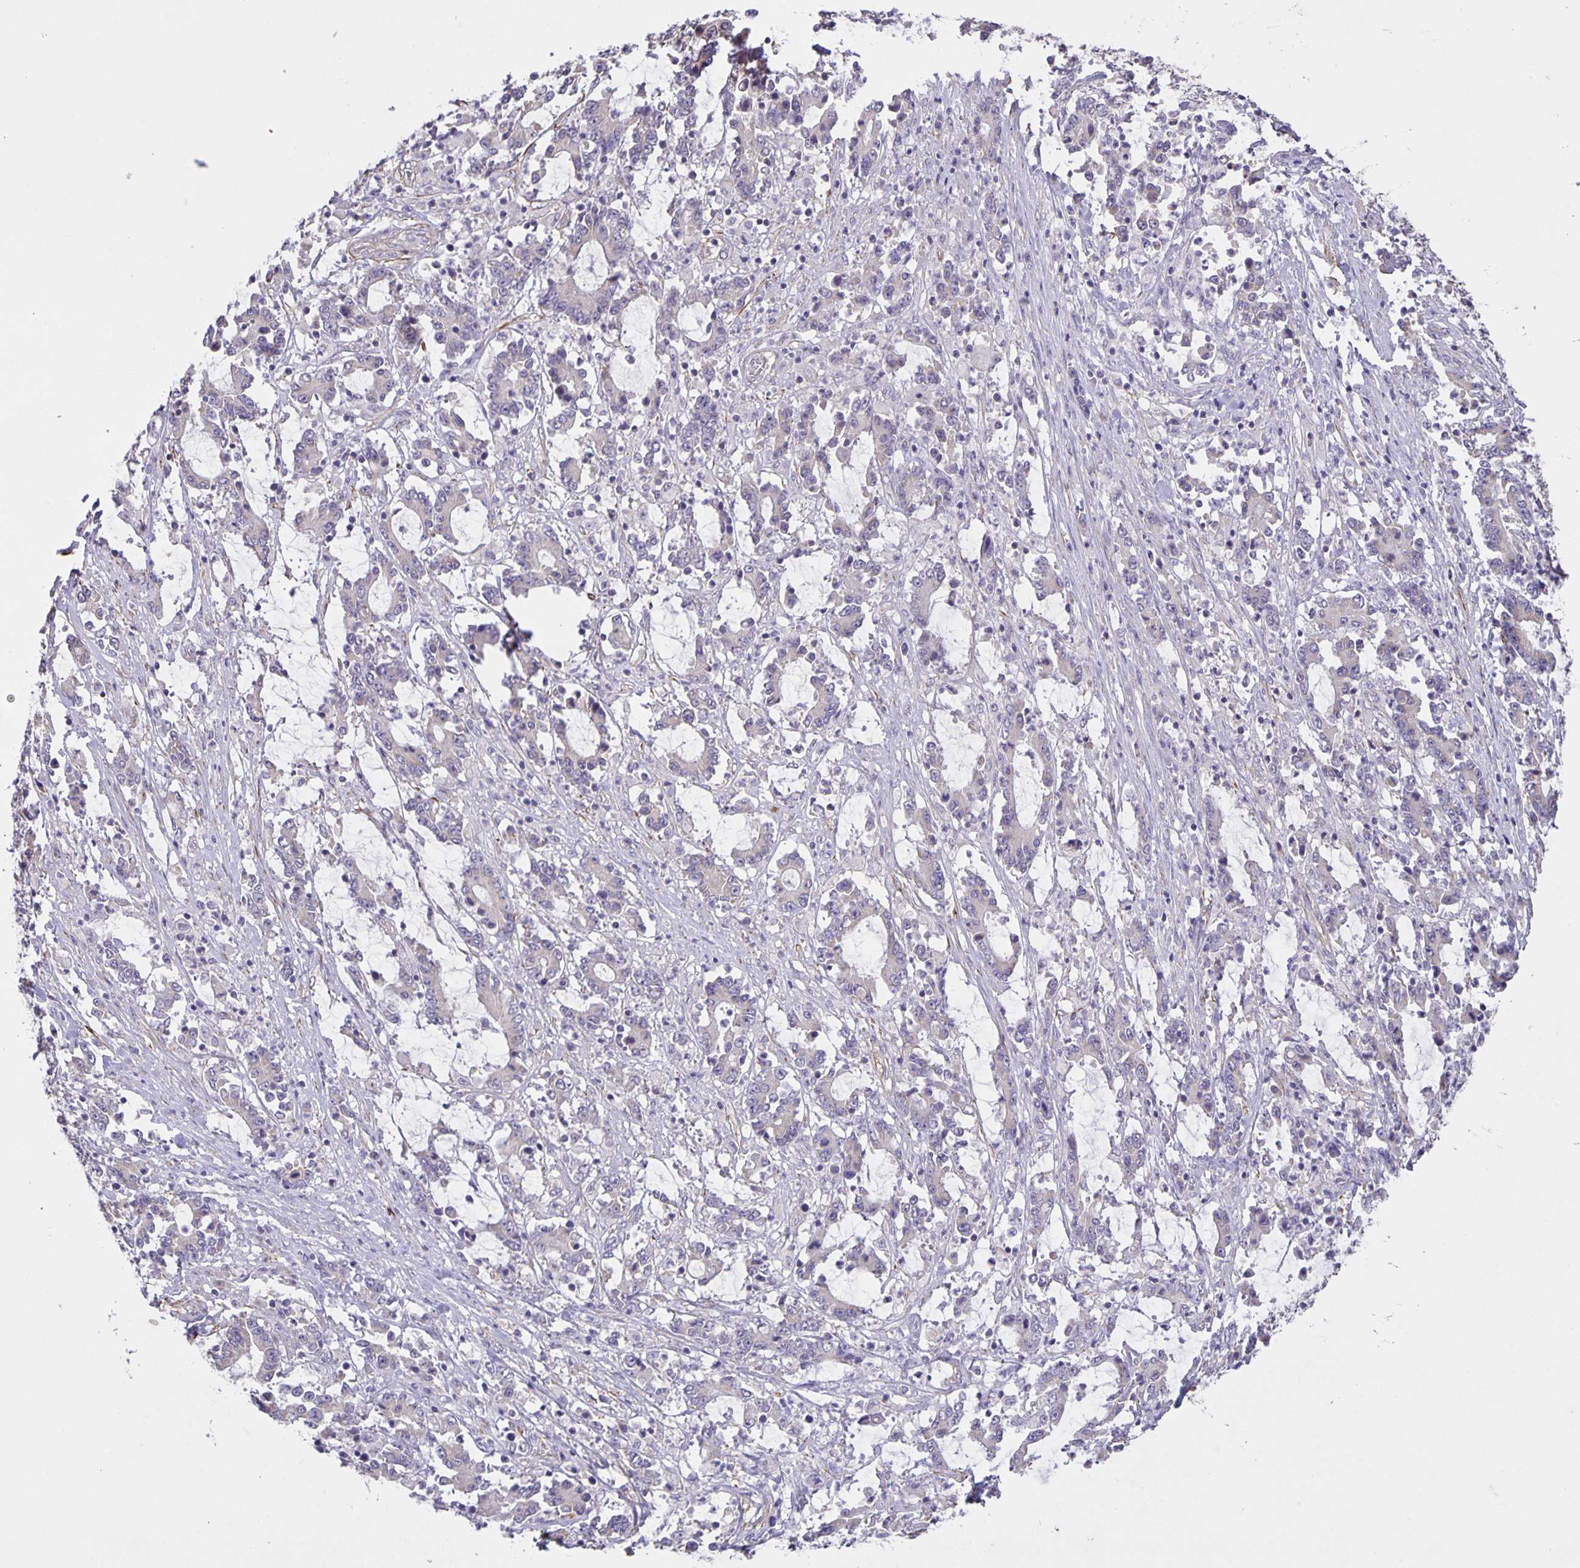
{"staining": {"intensity": "negative", "quantity": "none", "location": "none"}, "tissue": "stomach cancer", "cell_type": "Tumor cells", "image_type": "cancer", "snomed": [{"axis": "morphology", "description": "Adenocarcinoma, NOS"}, {"axis": "topography", "description": "Stomach, upper"}], "caption": "DAB immunohistochemical staining of stomach cancer (adenocarcinoma) exhibits no significant positivity in tumor cells. (DAB IHC visualized using brightfield microscopy, high magnification).", "gene": "SRCIN1", "patient": {"sex": "male", "age": 68}}